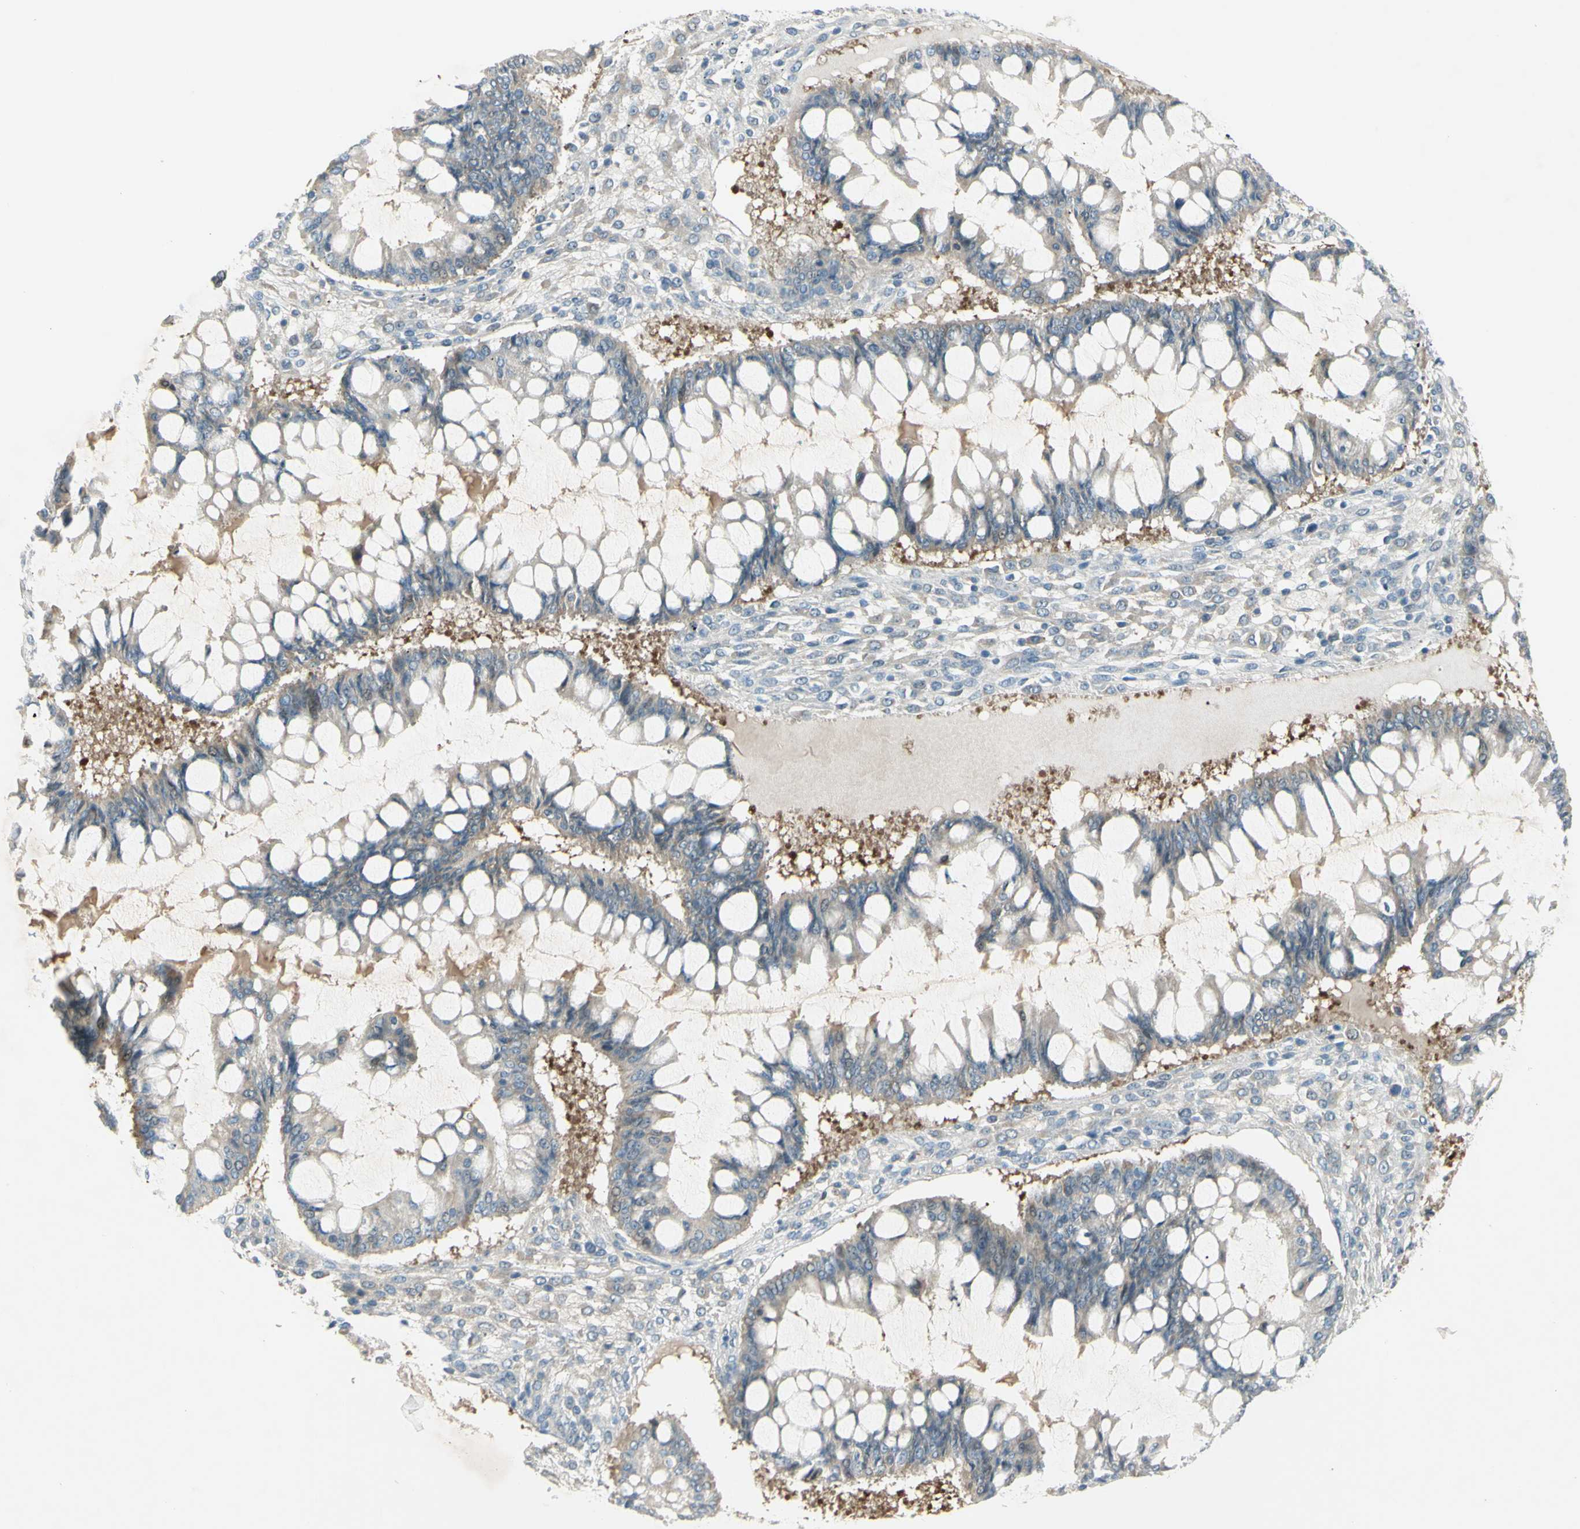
{"staining": {"intensity": "weak", "quantity": "25%-75%", "location": "cytoplasmic/membranous"}, "tissue": "ovarian cancer", "cell_type": "Tumor cells", "image_type": "cancer", "snomed": [{"axis": "morphology", "description": "Cystadenocarcinoma, mucinous, NOS"}, {"axis": "topography", "description": "Ovary"}], "caption": "Weak cytoplasmic/membranous expression for a protein is appreciated in approximately 25%-75% of tumor cells of ovarian cancer using immunohistochemistry (IHC).", "gene": "C1orf159", "patient": {"sex": "female", "age": 73}}